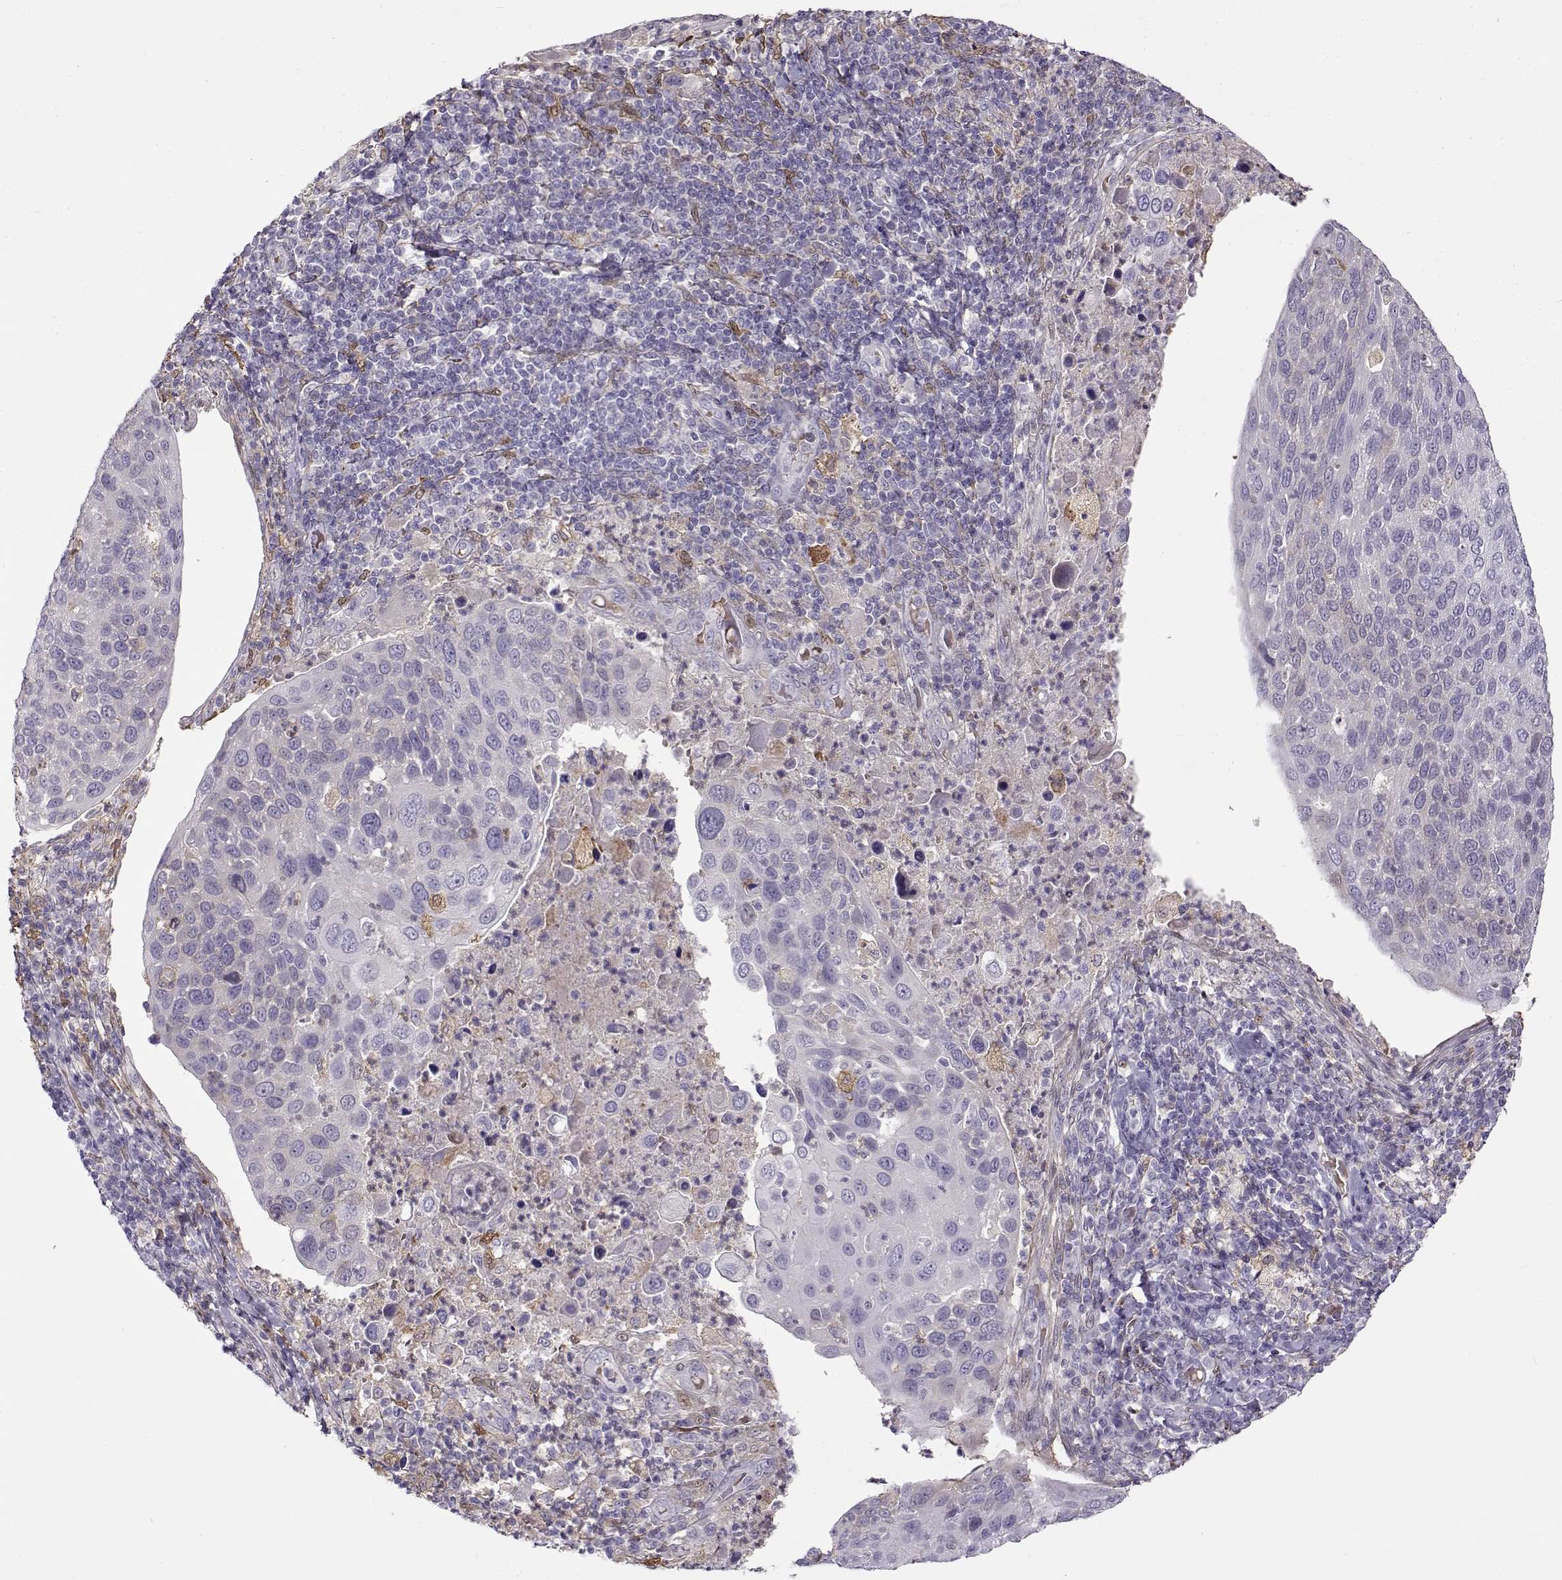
{"staining": {"intensity": "negative", "quantity": "none", "location": "none"}, "tissue": "cervical cancer", "cell_type": "Tumor cells", "image_type": "cancer", "snomed": [{"axis": "morphology", "description": "Squamous cell carcinoma, NOS"}, {"axis": "topography", "description": "Cervix"}], "caption": "Immunohistochemistry (IHC) of human cervical squamous cell carcinoma reveals no staining in tumor cells. The staining was performed using DAB (3,3'-diaminobenzidine) to visualize the protein expression in brown, while the nuclei were stained in blue with hematoxylin (Magnification: 20x).", "gene": "UCP3", "patient": {"sex": "female", "age": 54}}